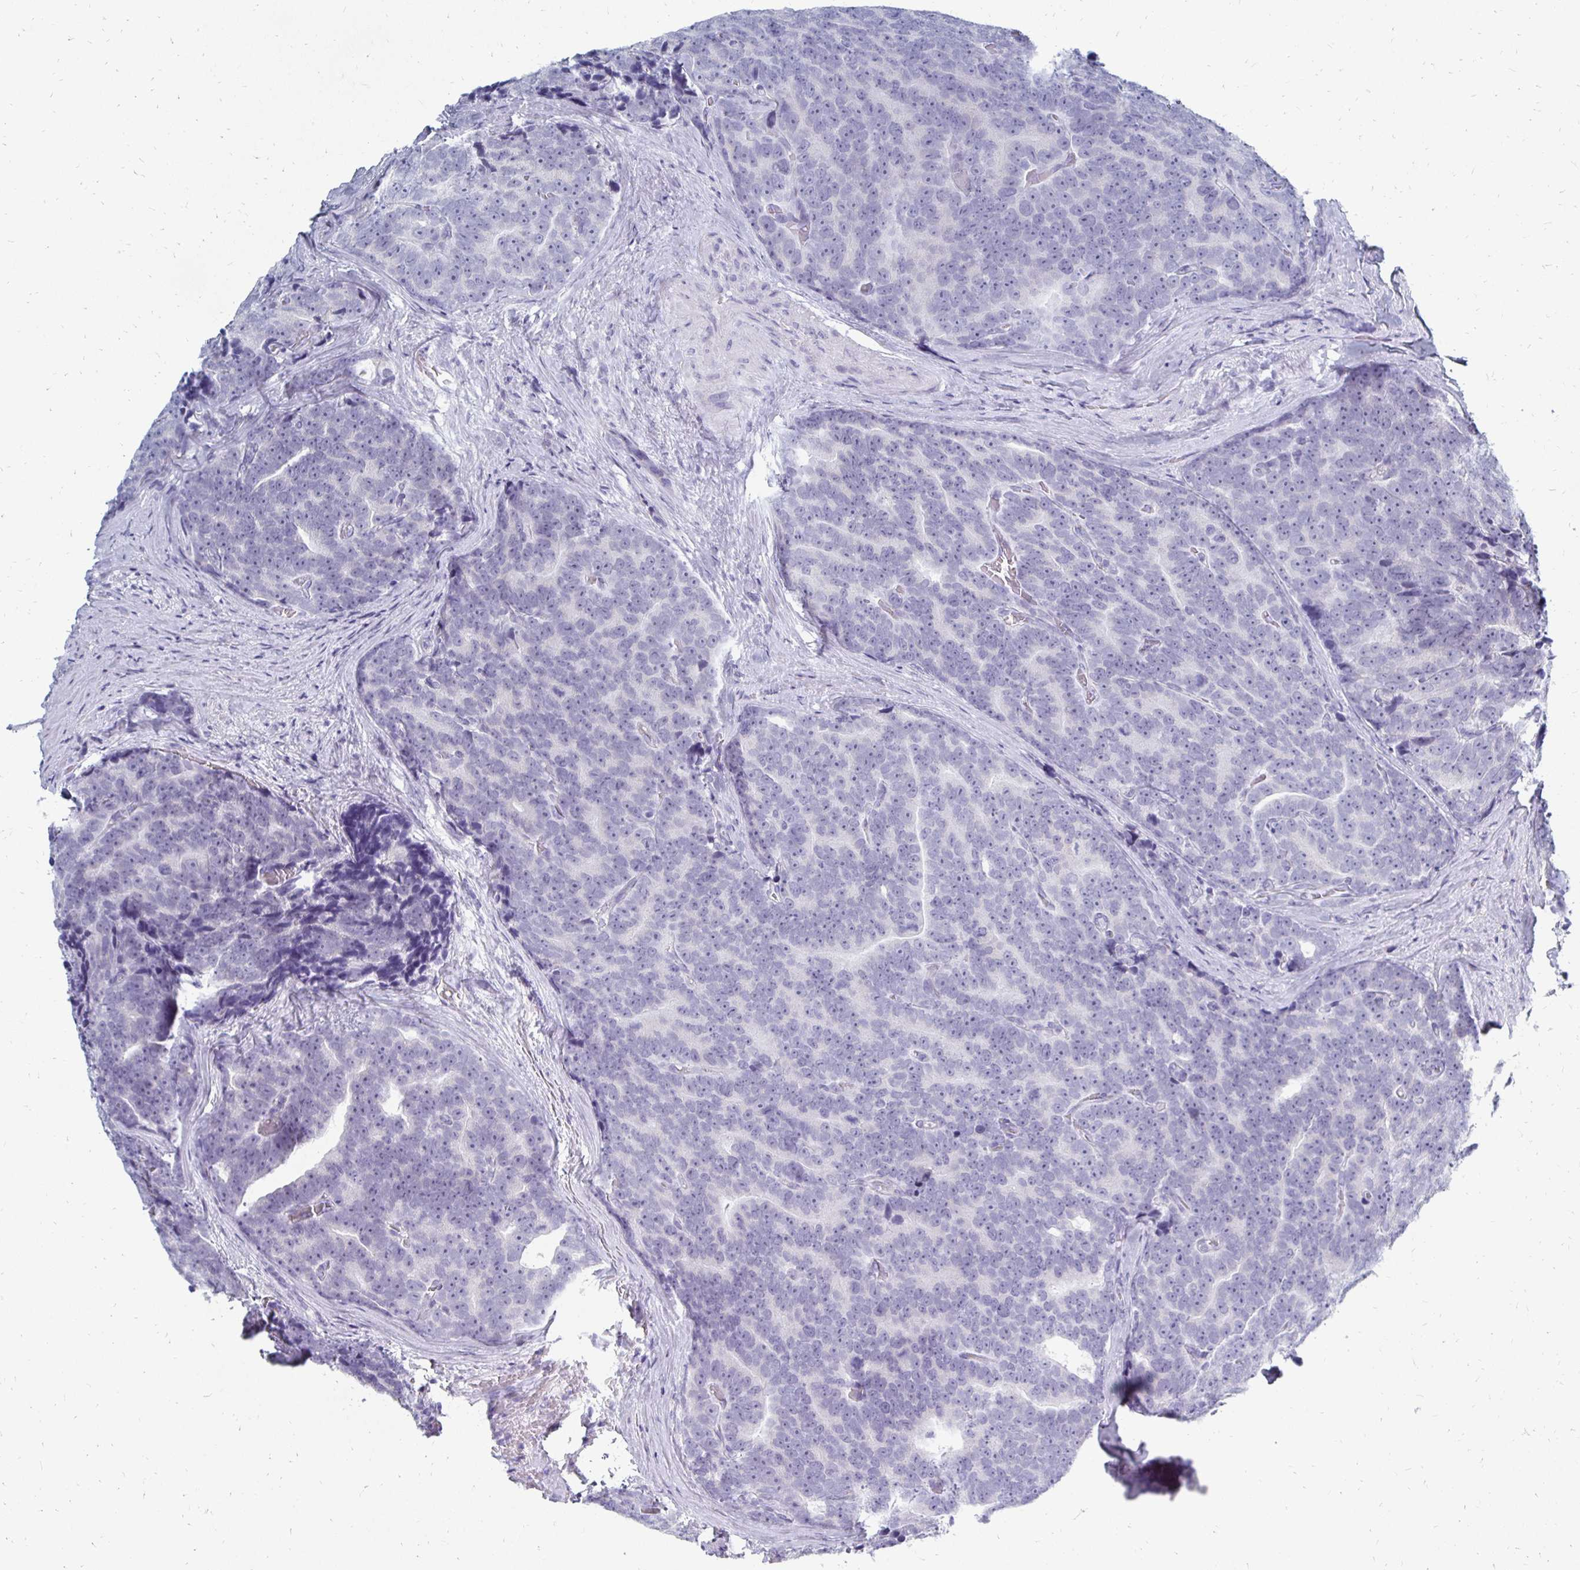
{"staining": {"intensity": "negative", "quantity": "none", "location": "none"}, "tissue": "prostate cancer", "cell_type": "Tumor cells", "image_type": "cancer", "snomed": [{"axis": "morphology", "description": "Adenocarcinoma, Low grade"}, {"axis": "topography", "description": "Prostate"}], "caption": "A high-resolution photomicrograph shows immunohistochemistry (IHC) staining of low-grade adenocarcinoma (prostate), which exhibits no significant staining in tumor cells. Nuclei are stained in blue.", "gene": "SYCP3", "patient": {"sex": "male", "age": 62}}